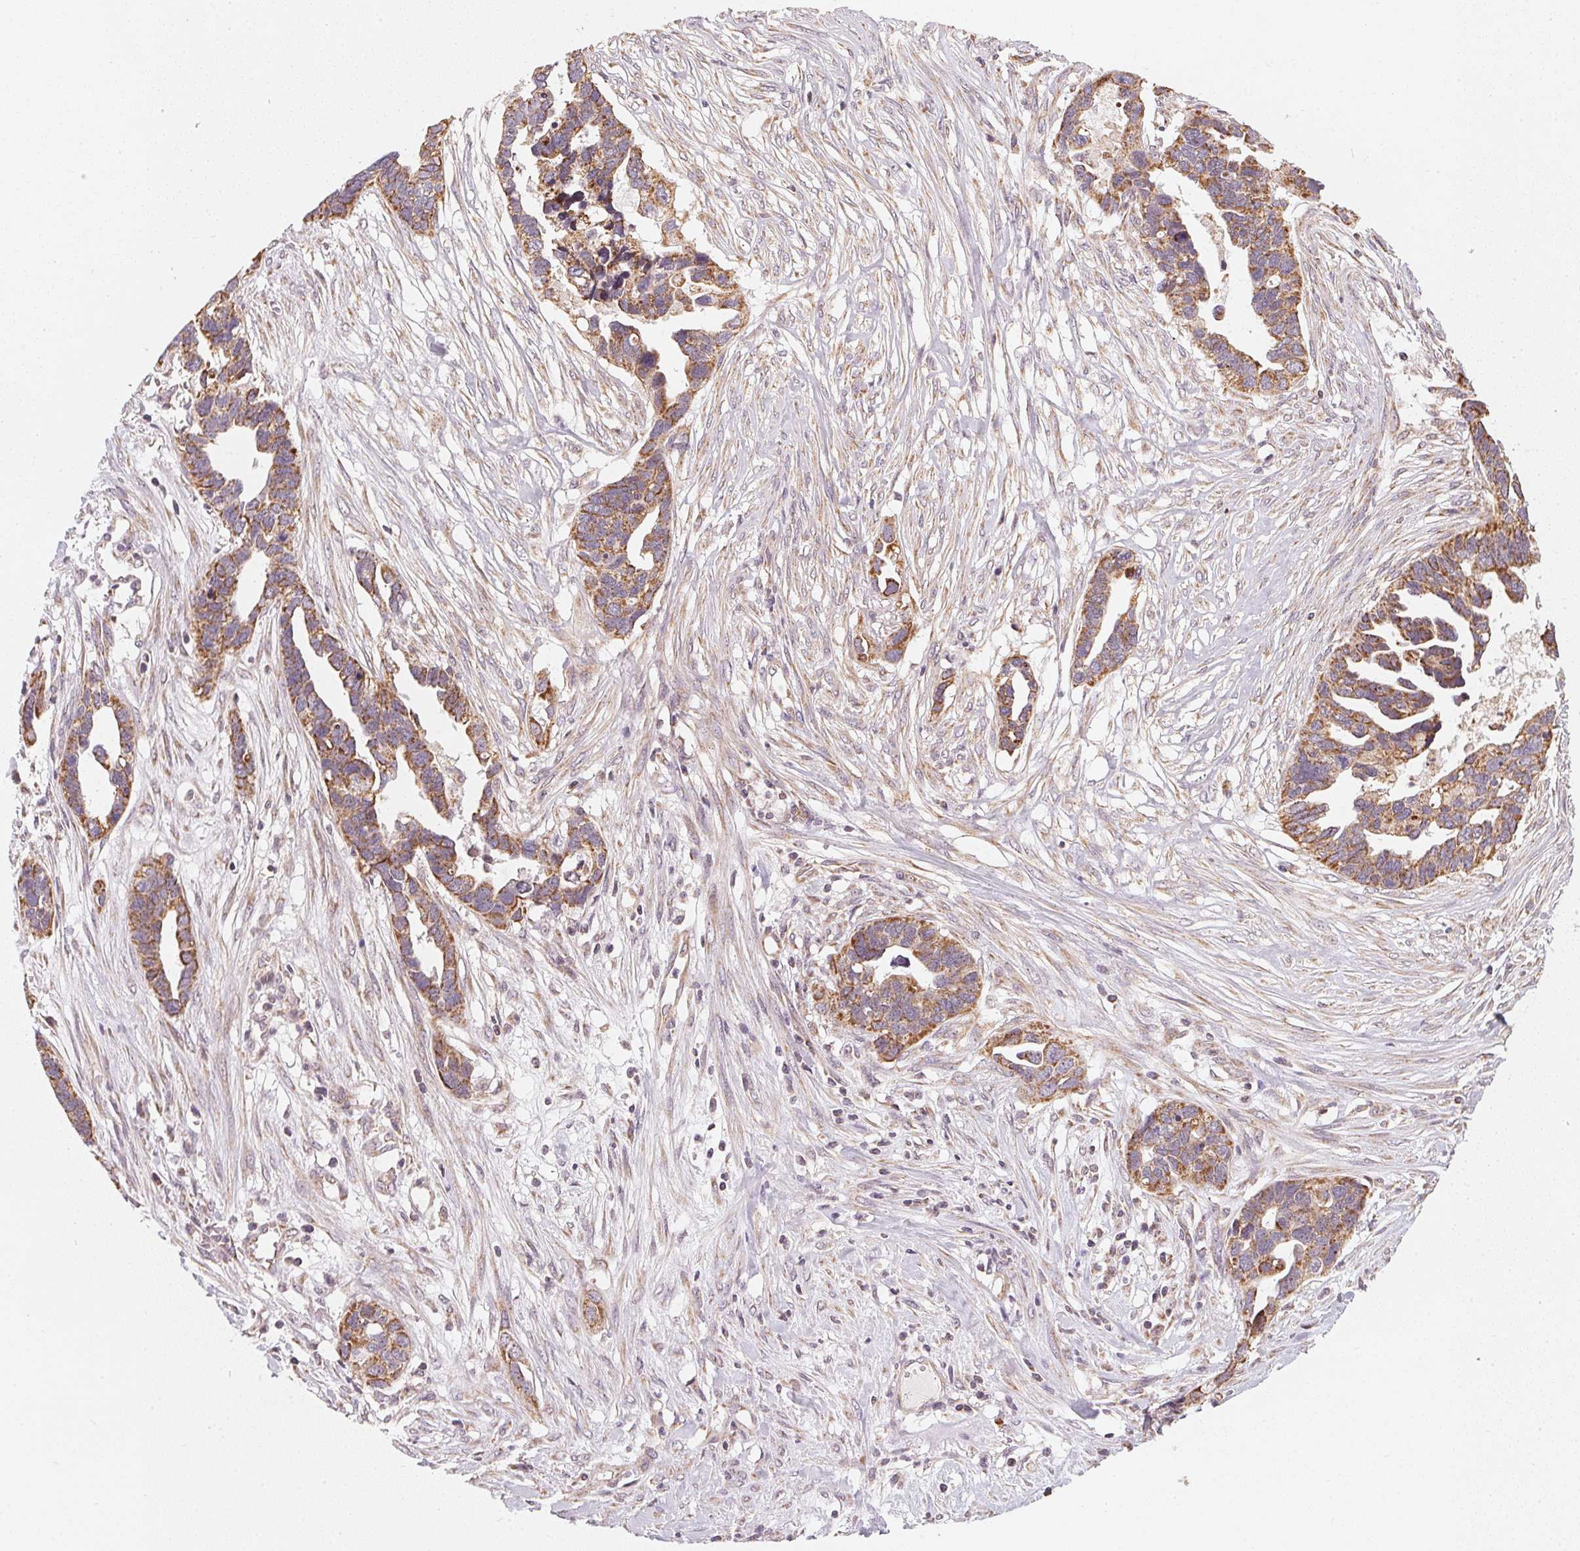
{"staining": {"intensity": "moderate", "quantity": ">75%", "location": "cytoplasmic/membranous"}, "tissue": "ovarian cancer", "cell_type": "Tumor cells", "image_type": "cancer", "snomed": [{"axis": "morphology", "description": "Cystadenocarcinoma, serous, NOS"}, {"axis": "topography", "description": "Ovary"}], "caption": "Moderate cytoplasmic/membranous expression for a protein is present in about >75% of tumor cells of ovarian cancer using immunohistochemistry (IHC).", "gene": "MATCAP1", "patient": {"sex": "female", "age": 54}}